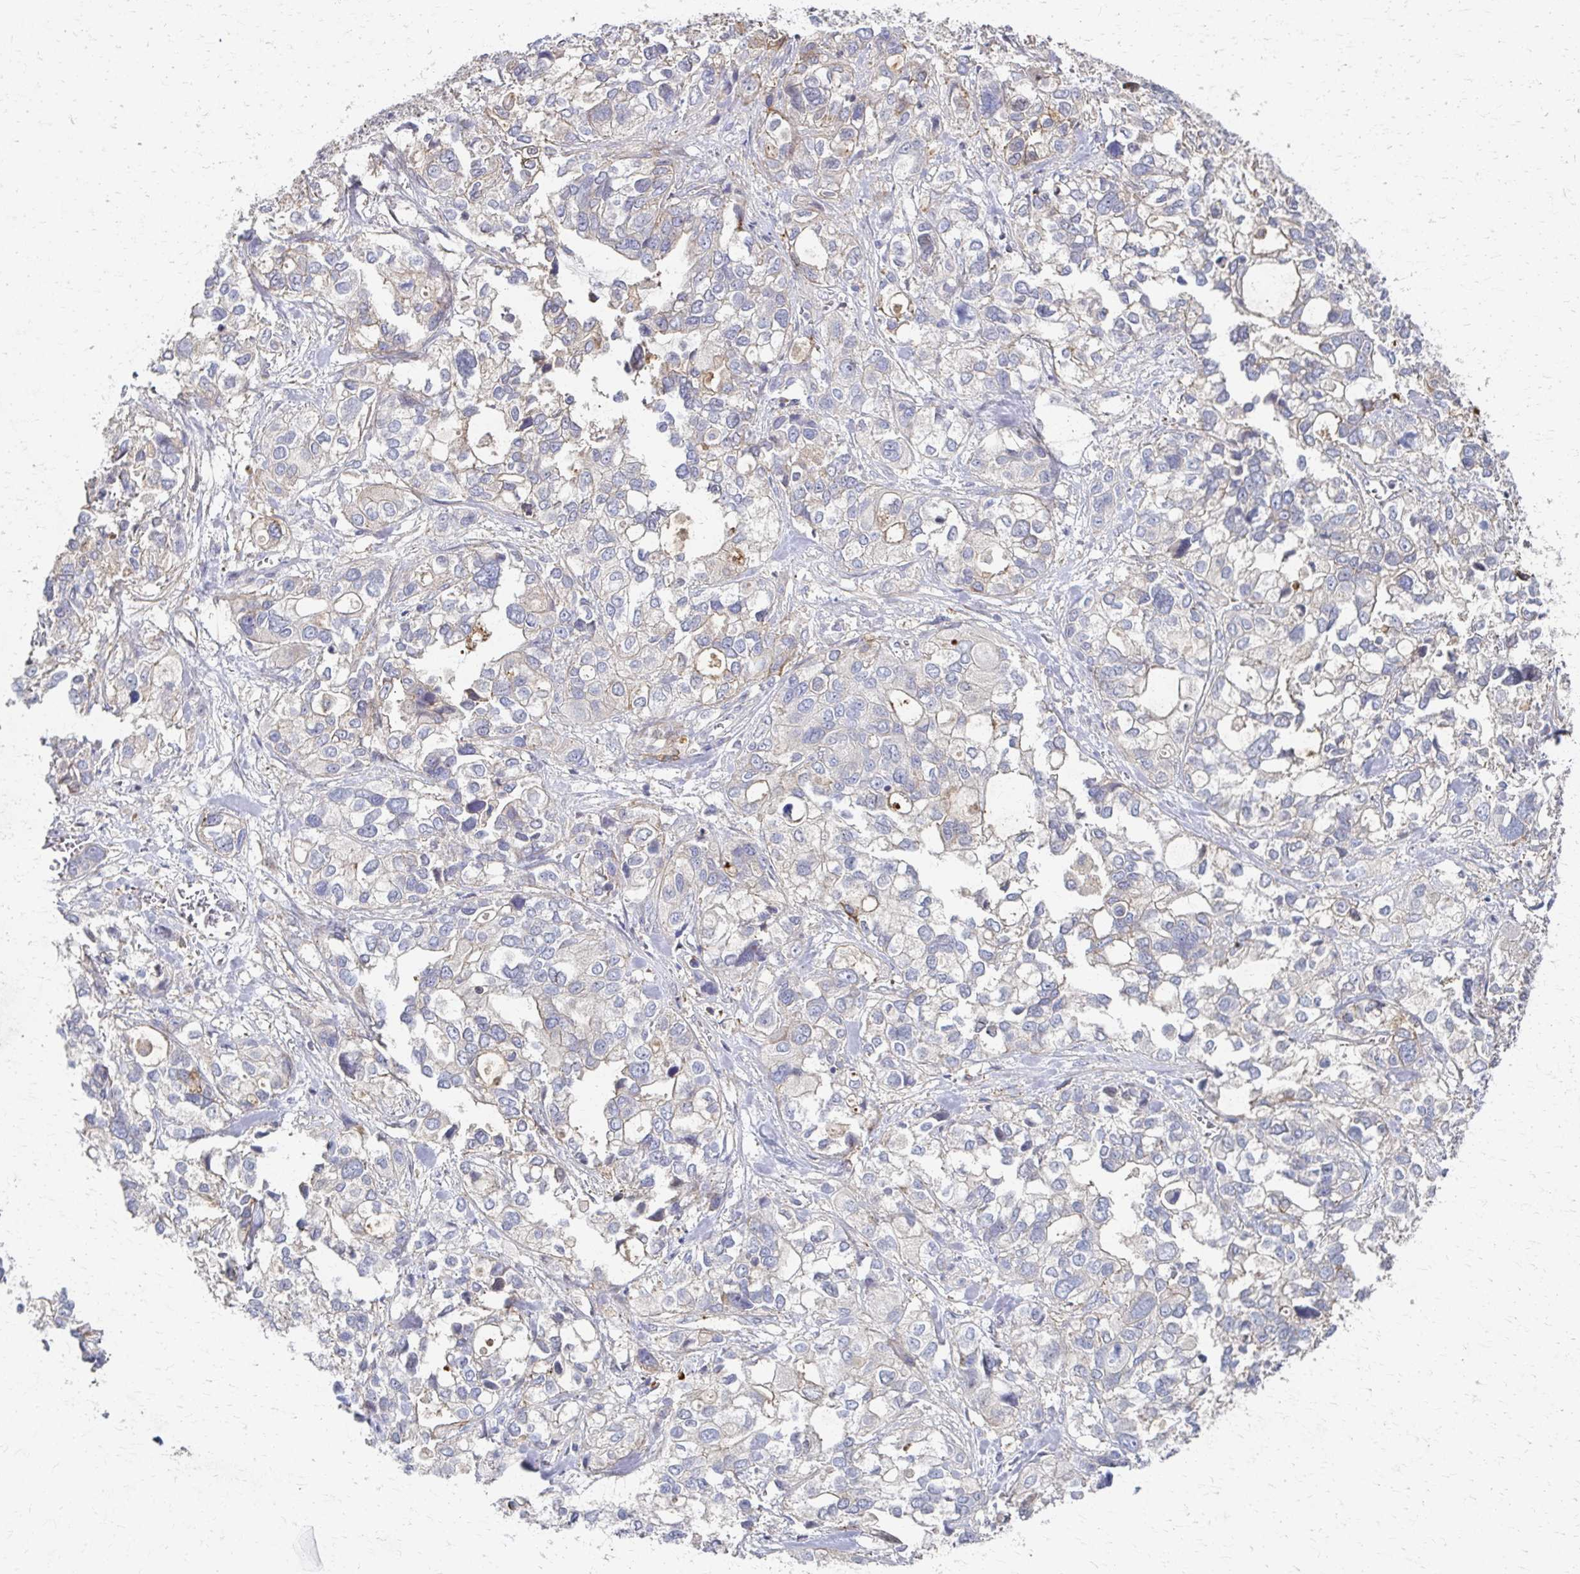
{"staining": {"intensity": "moderate", "quantity": "<25%", "location": "cytoplasmic/membranous"}, "tissue": "stomach cancer", "cell_type": "Tumor cells", "image_type": "cancer", "snomed": [{"axis": "morphology", "description": "Adenocarcinoma, NOS"}, {"axis": "topography", "description": "Stomach, upper"}], "caption": "A histopathology image of human stomach cancer (adenocarcinoma) stained for a protein shows moderate cytoplasmic/membranous brown staining in tumor cells. Using DAB (brown) and hematoxylin (blue) stains, captured at high magnification using brightfield microscopy.", "gene": "EOLA2", "patient": {"sex": "female", "age": 81}}